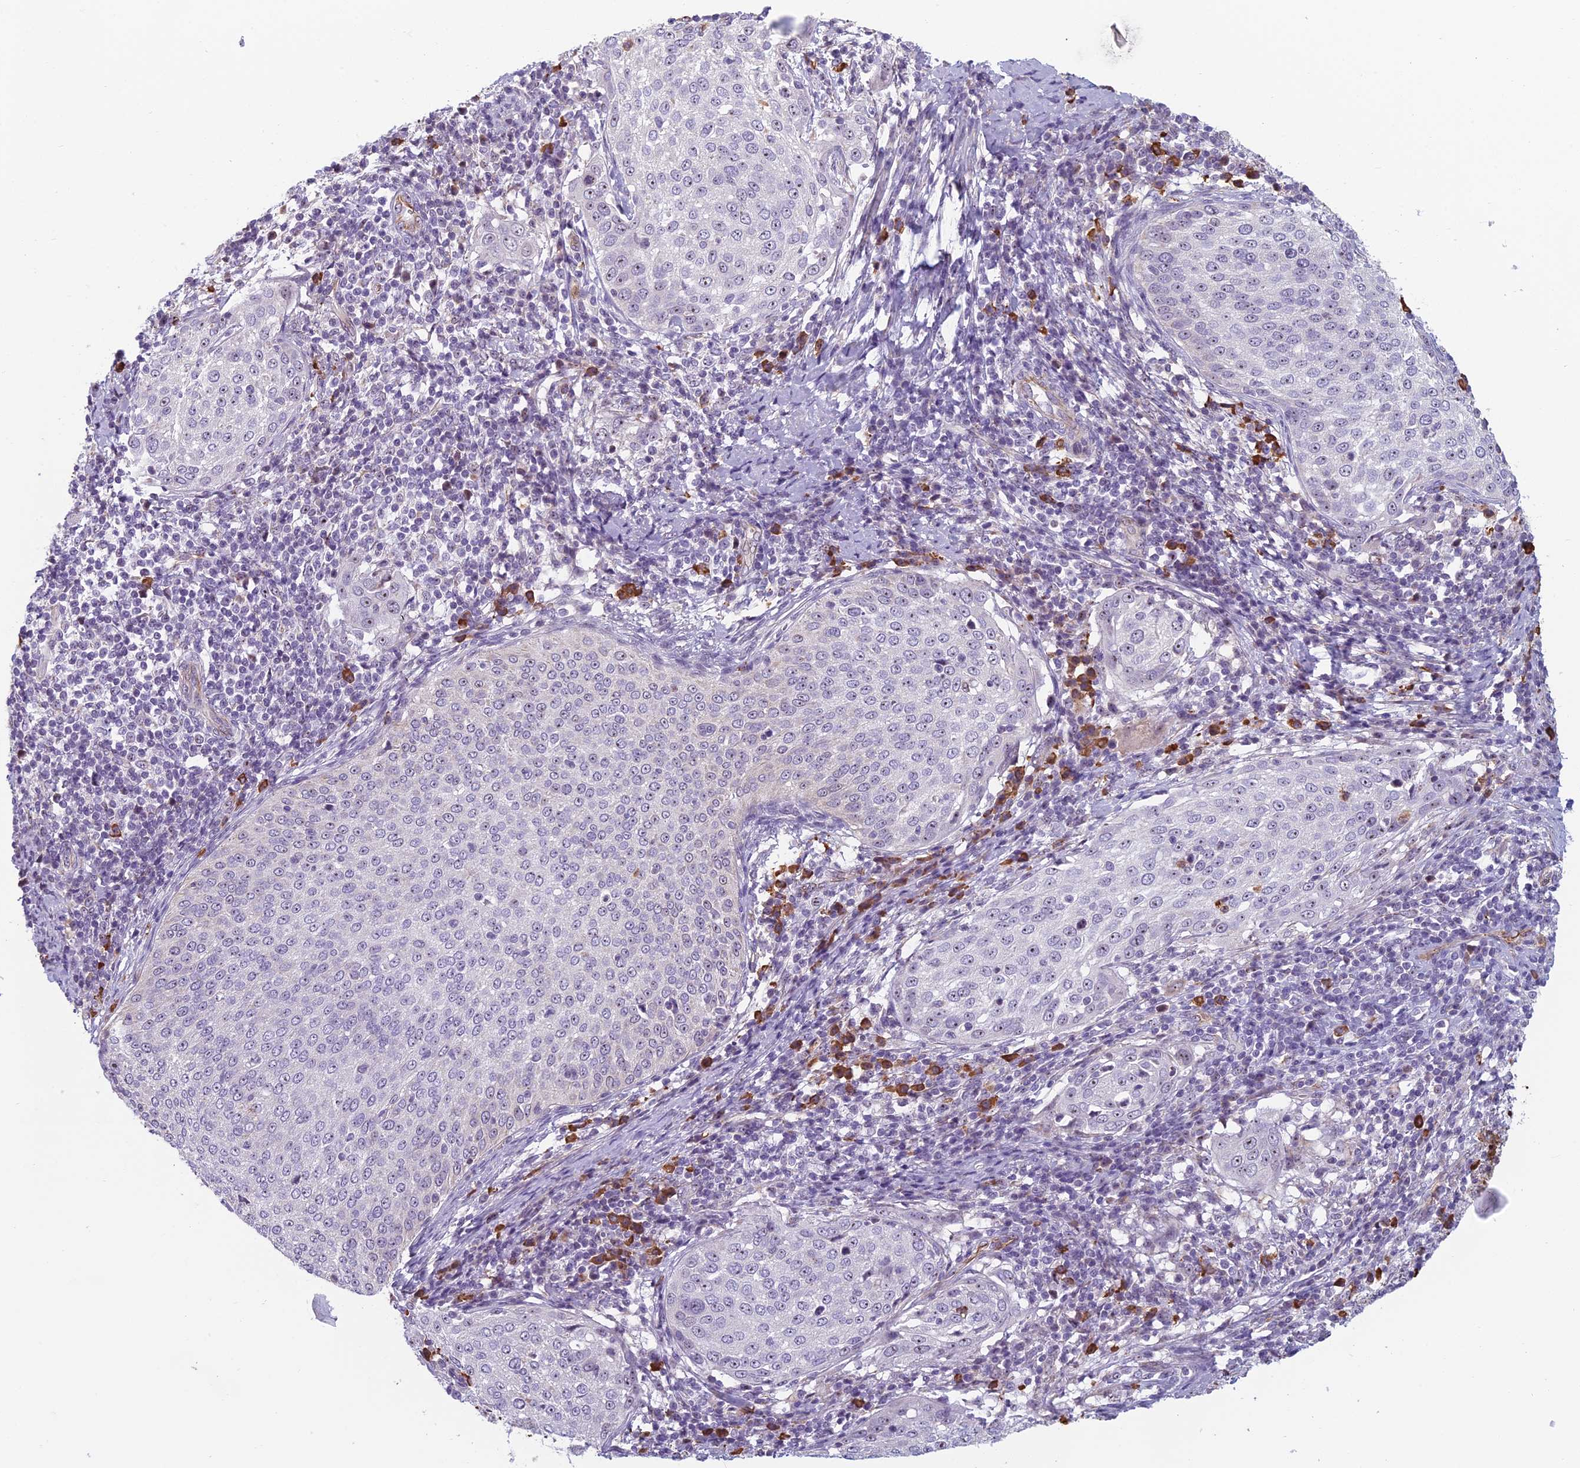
{"staining": {"intensity": "moderate", "quantity": "25%-75%", "location": "nuclear"}, "tissue": "cervical cancer", "cell_type": "Tumor cells", "image_type": "cancer", "snomed": [{"axis": "morphology", "description": "Squamous cell carcinoma, NOS"}, {"axis": "topography", "description": "Cervix"}], "caption": "IHC staining of cervical cancer, which demonstrates medium levels of moderate nuclear positivity in approximately 25%-75% of tumor cells indicating moderate nuclear protein positivity. The staining was performed using DAB (3,3'-diaminobenzidine) (brown) for protein detection and nuclei were counterstained in hematoxylin (blue).", "gene": "NOC2L", "patient": {"sex": "female", "age": 57}}